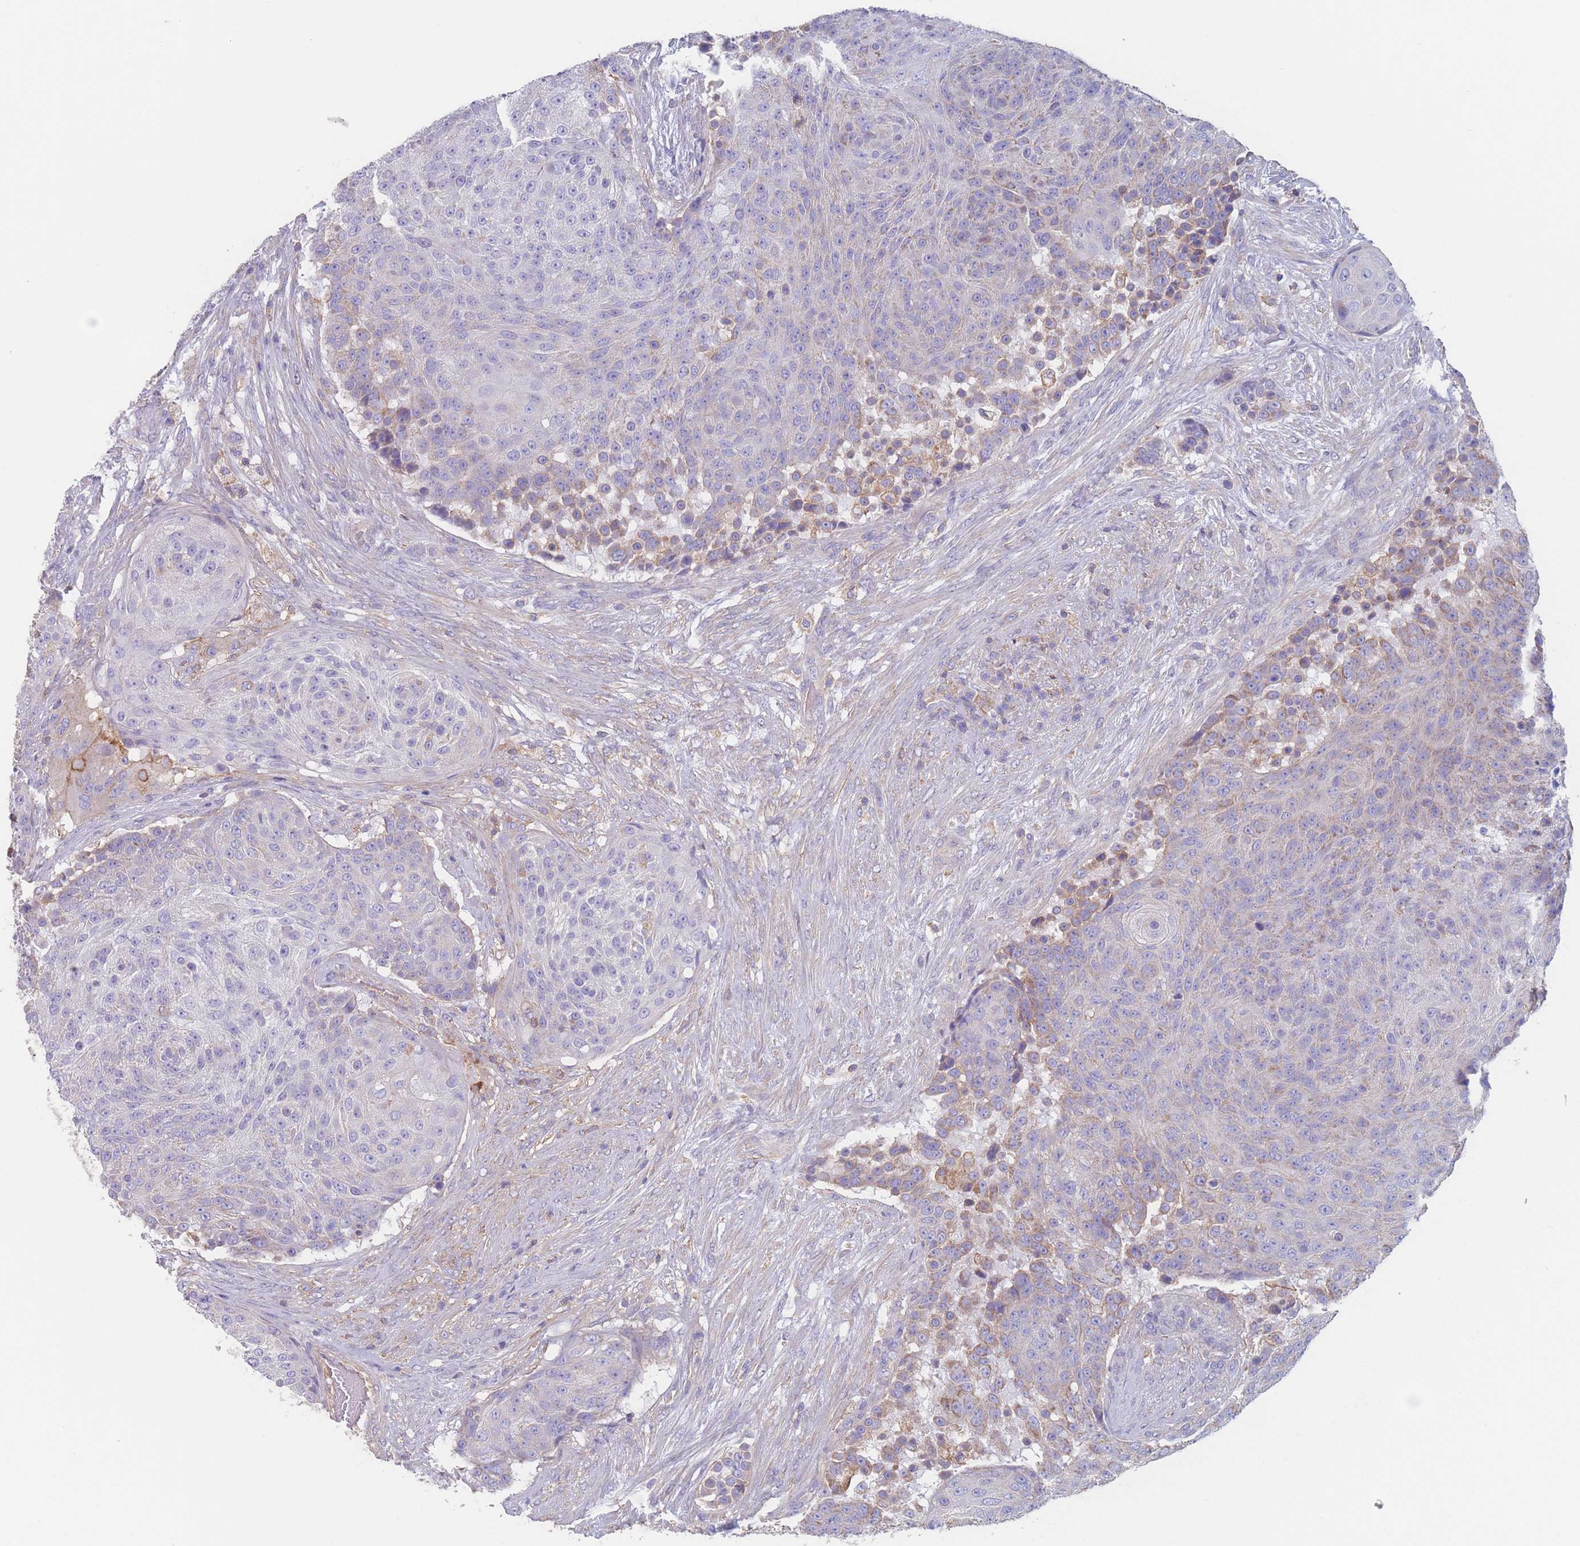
{"staining": {"intensity": "negative", "quantity": "none", "location": "none"}, "tissue": "urothelial cancer", "cell_type": "Tumor cells", "image_type": "cancer", "snomed": [{"axis": "morphology", "description": "Urothelial carcinoma, High grade"}, {"axis": "topography", "description": "Urinary bladder"}], "caption": "The immunohistochemistry micrograph has no significant staining in tumor cells of urothelial carcinoma (high-grade) tissue. Brightfield microscopy of IHC stained with DAB (brown) and hematoxylin (blue), captured at high magnification.", "gene": "ADH1A", "patient": {"sex": "female", "age": 63}}